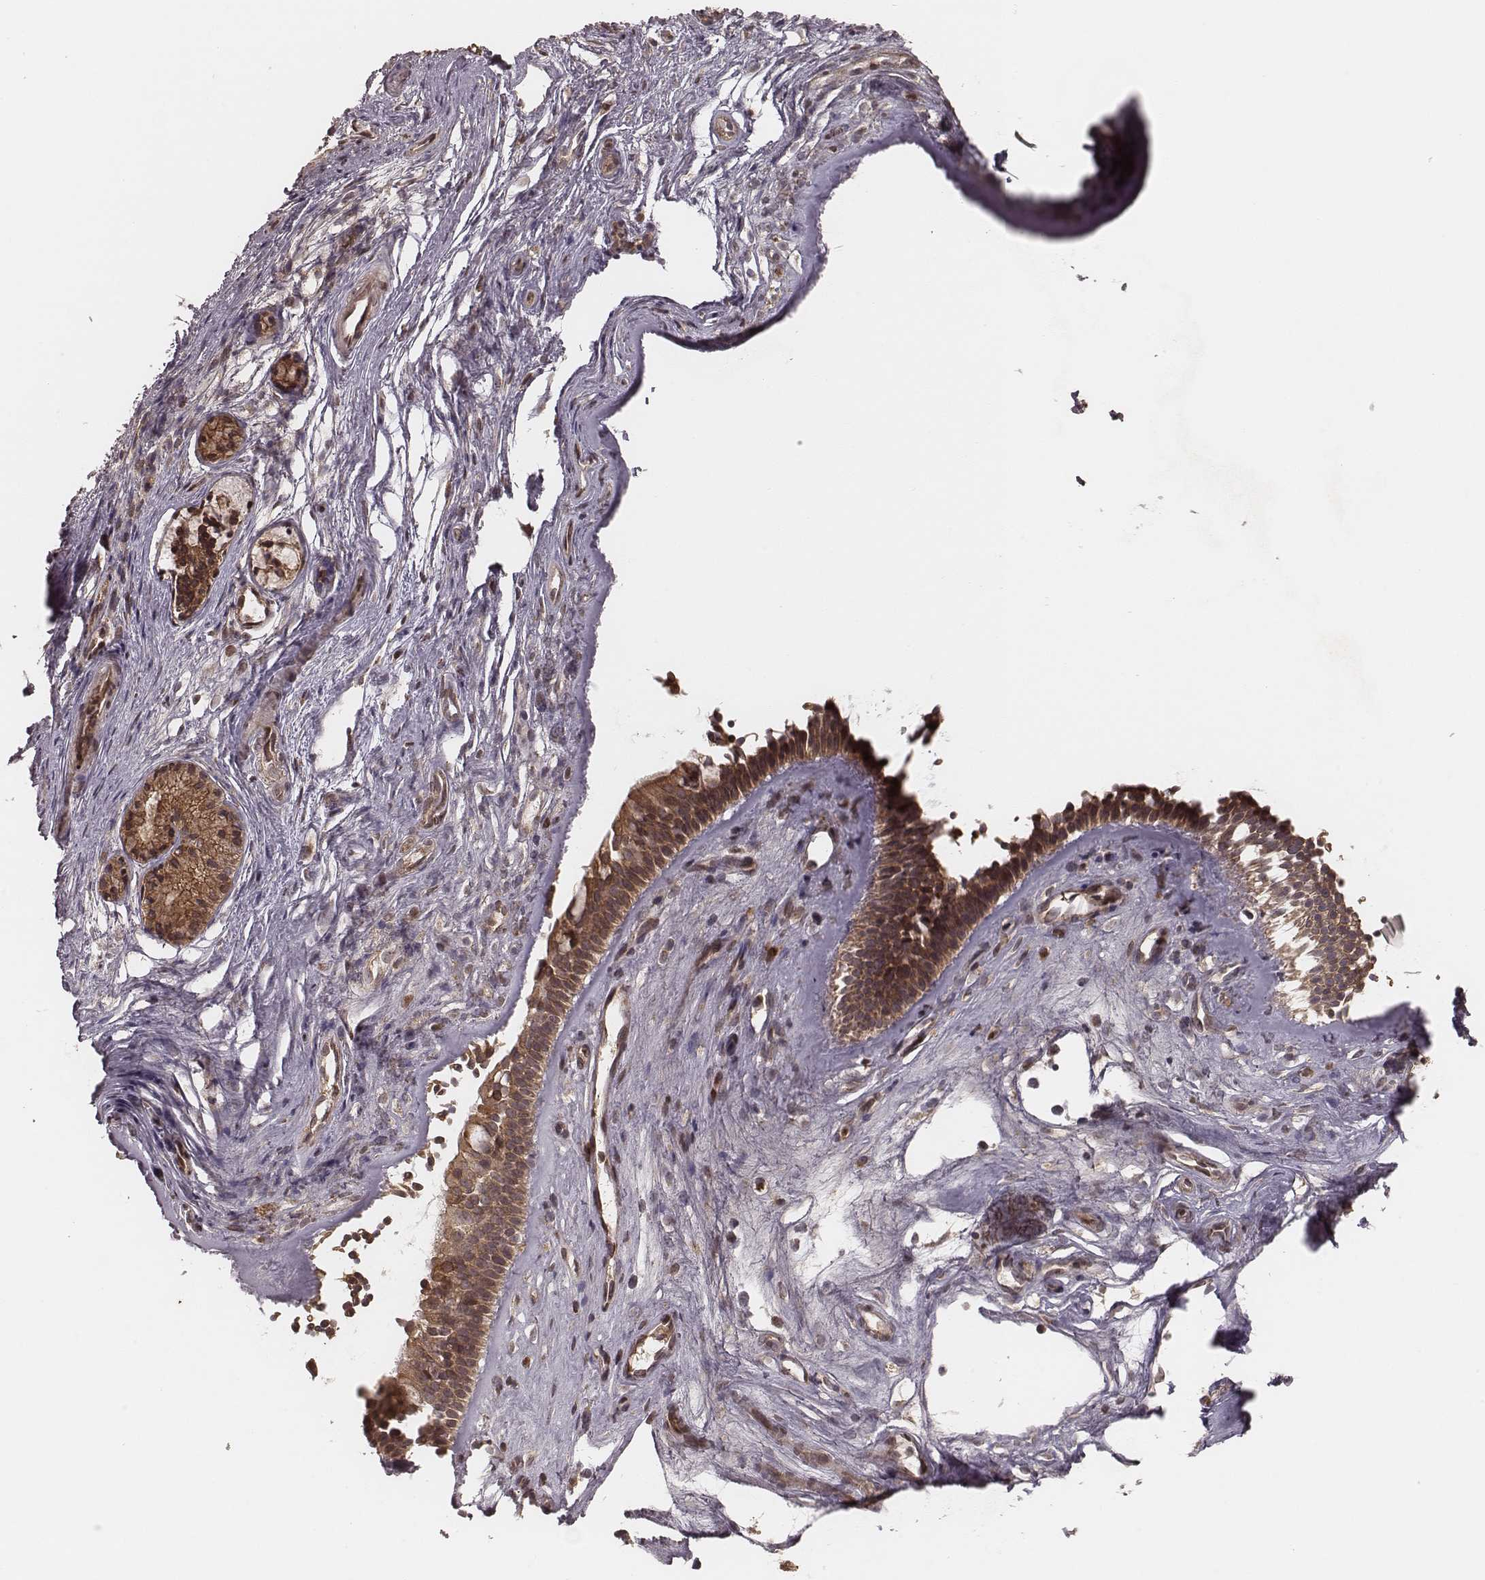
{"staining": {"intensity": "moderate", "quantity": ">75%", "location": "cytoplasmic/membranous"}, "tissue": "nasopharynx", "cell_type": "Respiratory epithelial cells", "image_type": "normal", "snomed": [{"axis": "morphology", "description": "Normal tissue, NOS"}, {"axis": "topography", "description": "Nasopharynx"}], "caption": "Protein staining exhibits moderate cytoplasmic/membranous expression in about >75% of respiratory epithelial cells in benign nasopharynx. (DAB IHC with brightfield microscopy, high magnification).", "gene": "MYO19", "patient": {"sex": "female", "age": 52}}